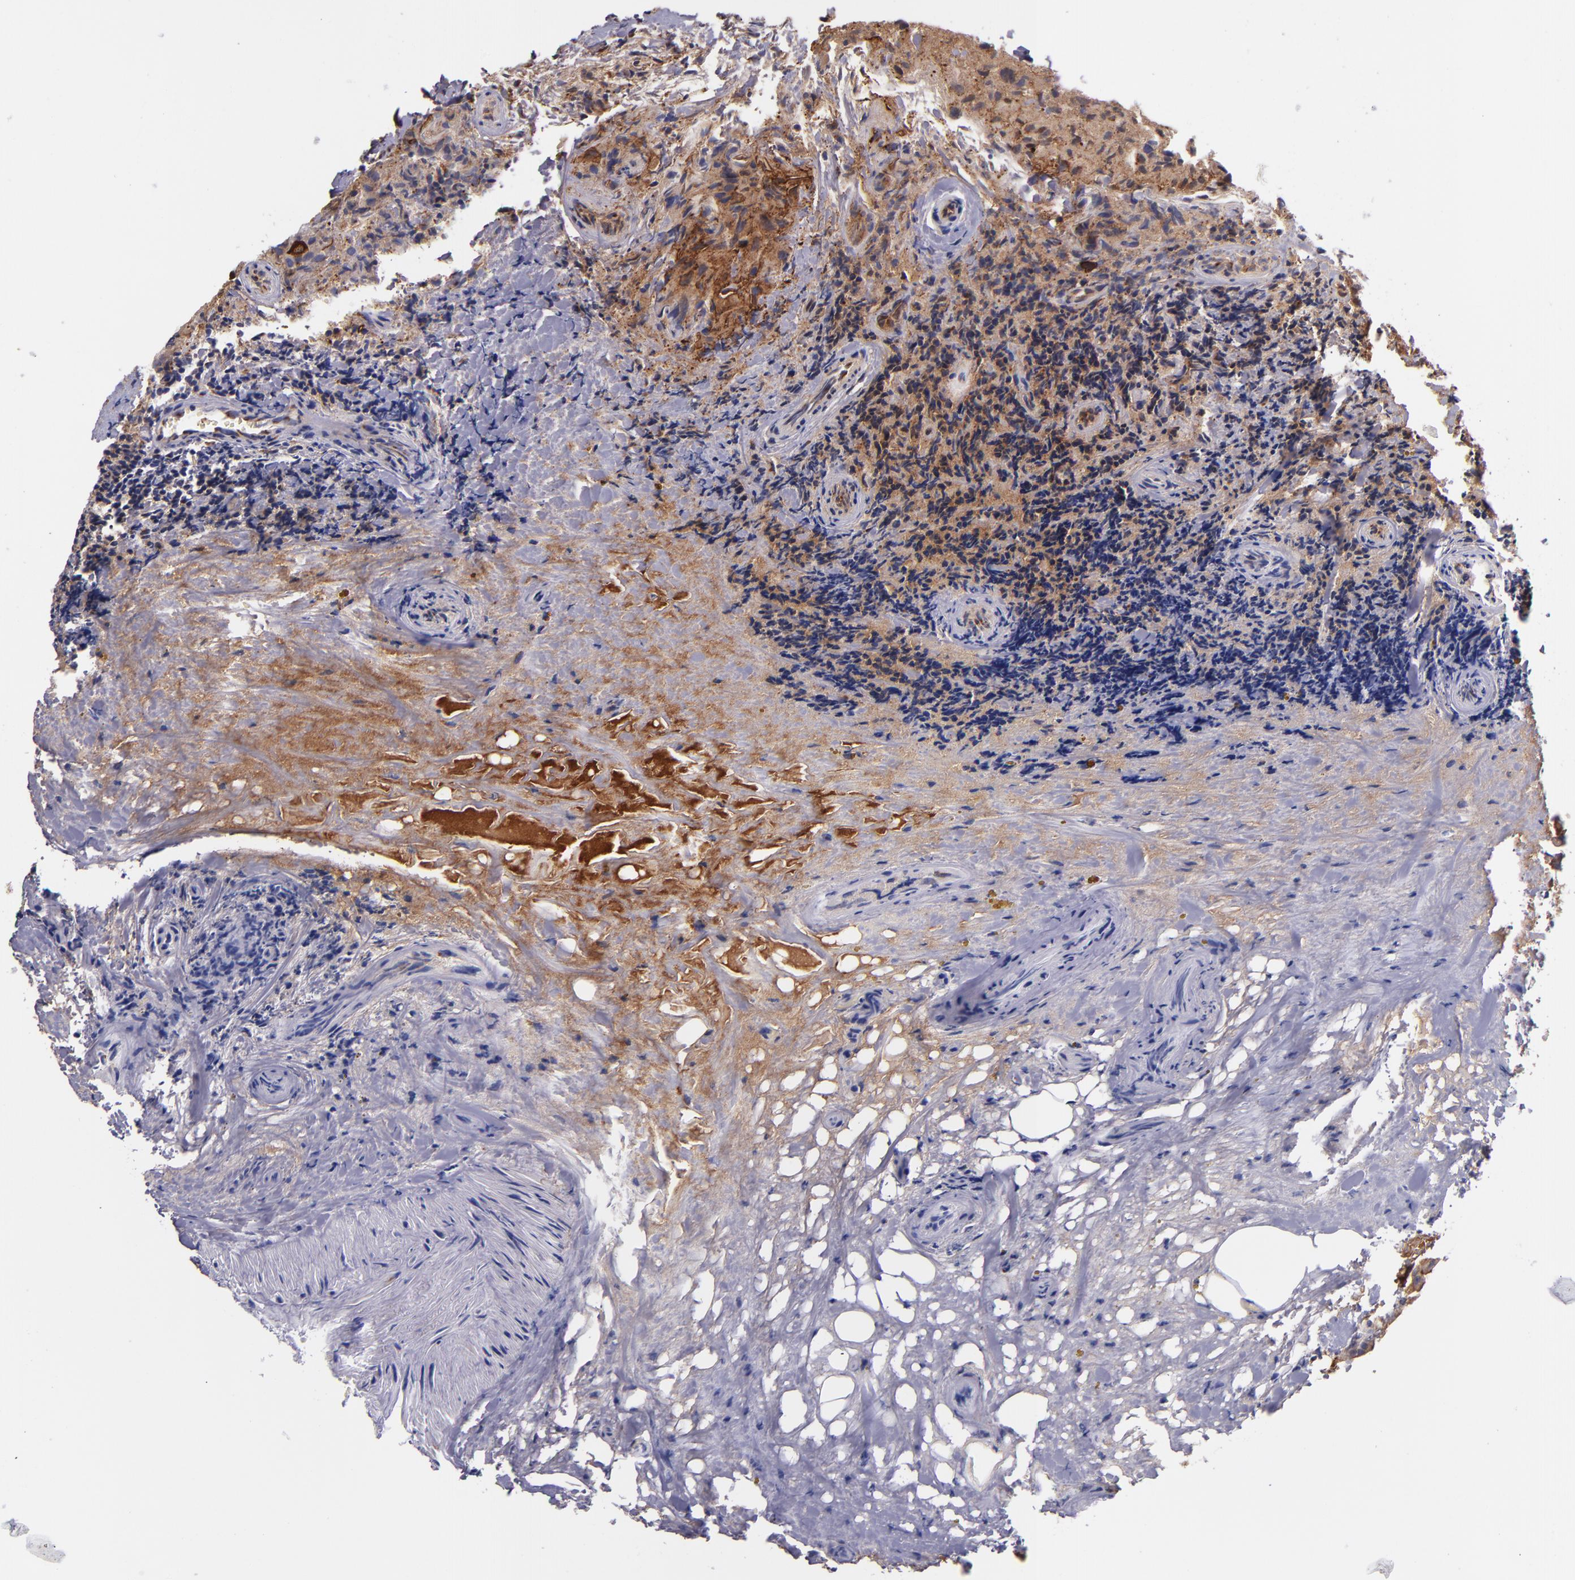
{"staining": {"intensity": "strong", "quantity": "25%-75%", "location": "cytoplasmic/membranous"}, "tissue": "thyroid cancer", "cell_type": "Tumor cells", "image_type": "cancer", "snomed": [{"axis": "morphology", "description": "Papillary adenocarcinoma, NOS"}, {"axis": "topography", "description": "Thyroid gland"}], "caption": "A micrograph showing strong cytoplasmic/membranous positivity in about 25%-75% of tumor cells in thyroid papillary adenocarcinoma, as visualized by brown immunohistochemical staining.", "gene": "IVL", "patient": {"sex": "female", "age": 71}}